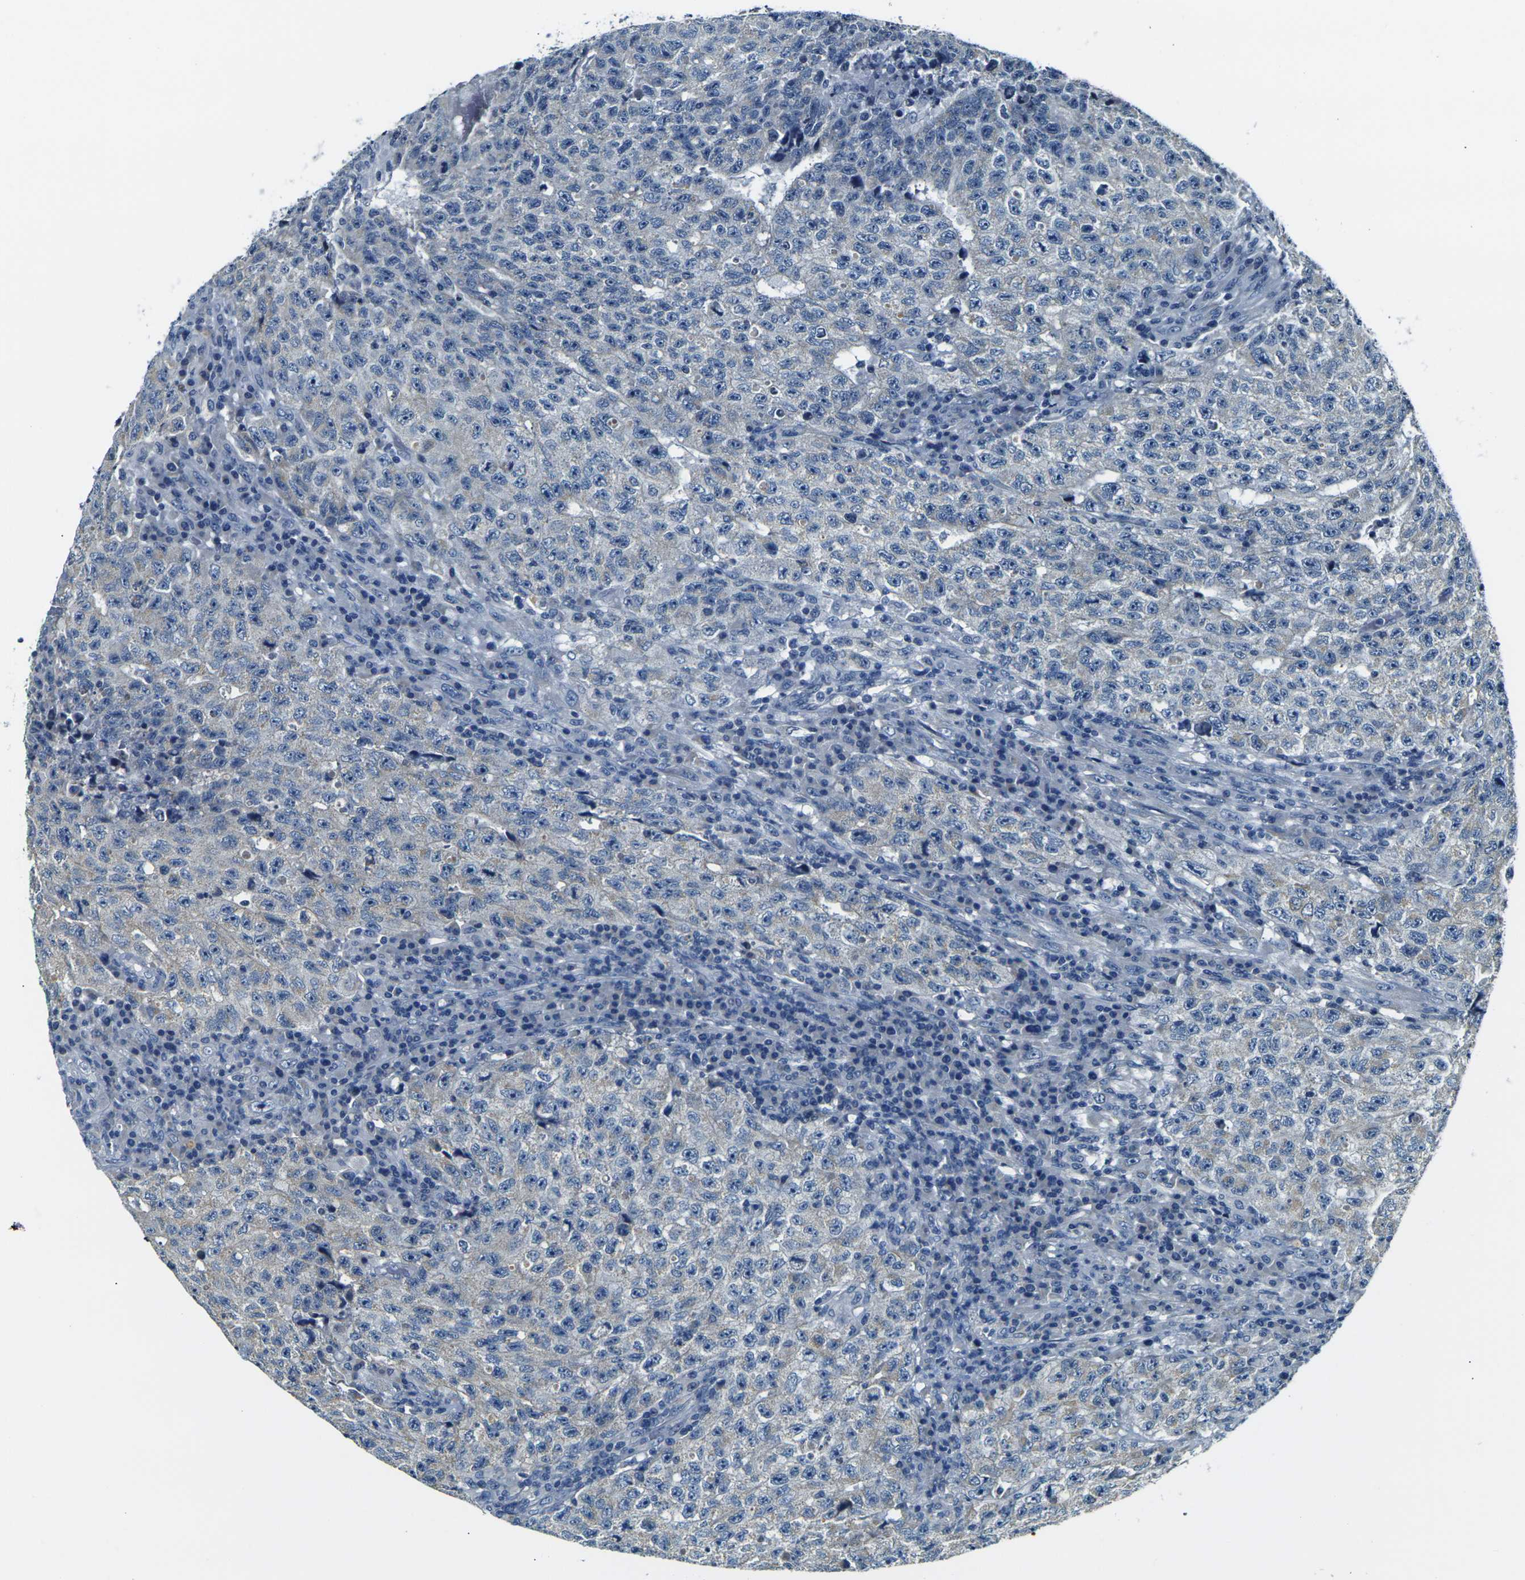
{"staining": {"intensity": "negative", "quantity": "none", "location": "none"}, "tissue": "testis cancer", "cell_type": "Tumor cells", "image_type": "cancer", "snomed": [{"axis": "morphology", "description": "Necrosis, NOS"}, {"axis": "morphology", "description": "Carcinoma, Embryonal, NOS"}, {"axis": "topography", "description": "Testis"}], "caption": "High power microscopy histopathology image of an IHC image of embryonal carcinoma (testis), revealing no significant expression in tumor cells.", "gene": "SHISAL2B", "patient": {"sex": "male", "age": 19}}